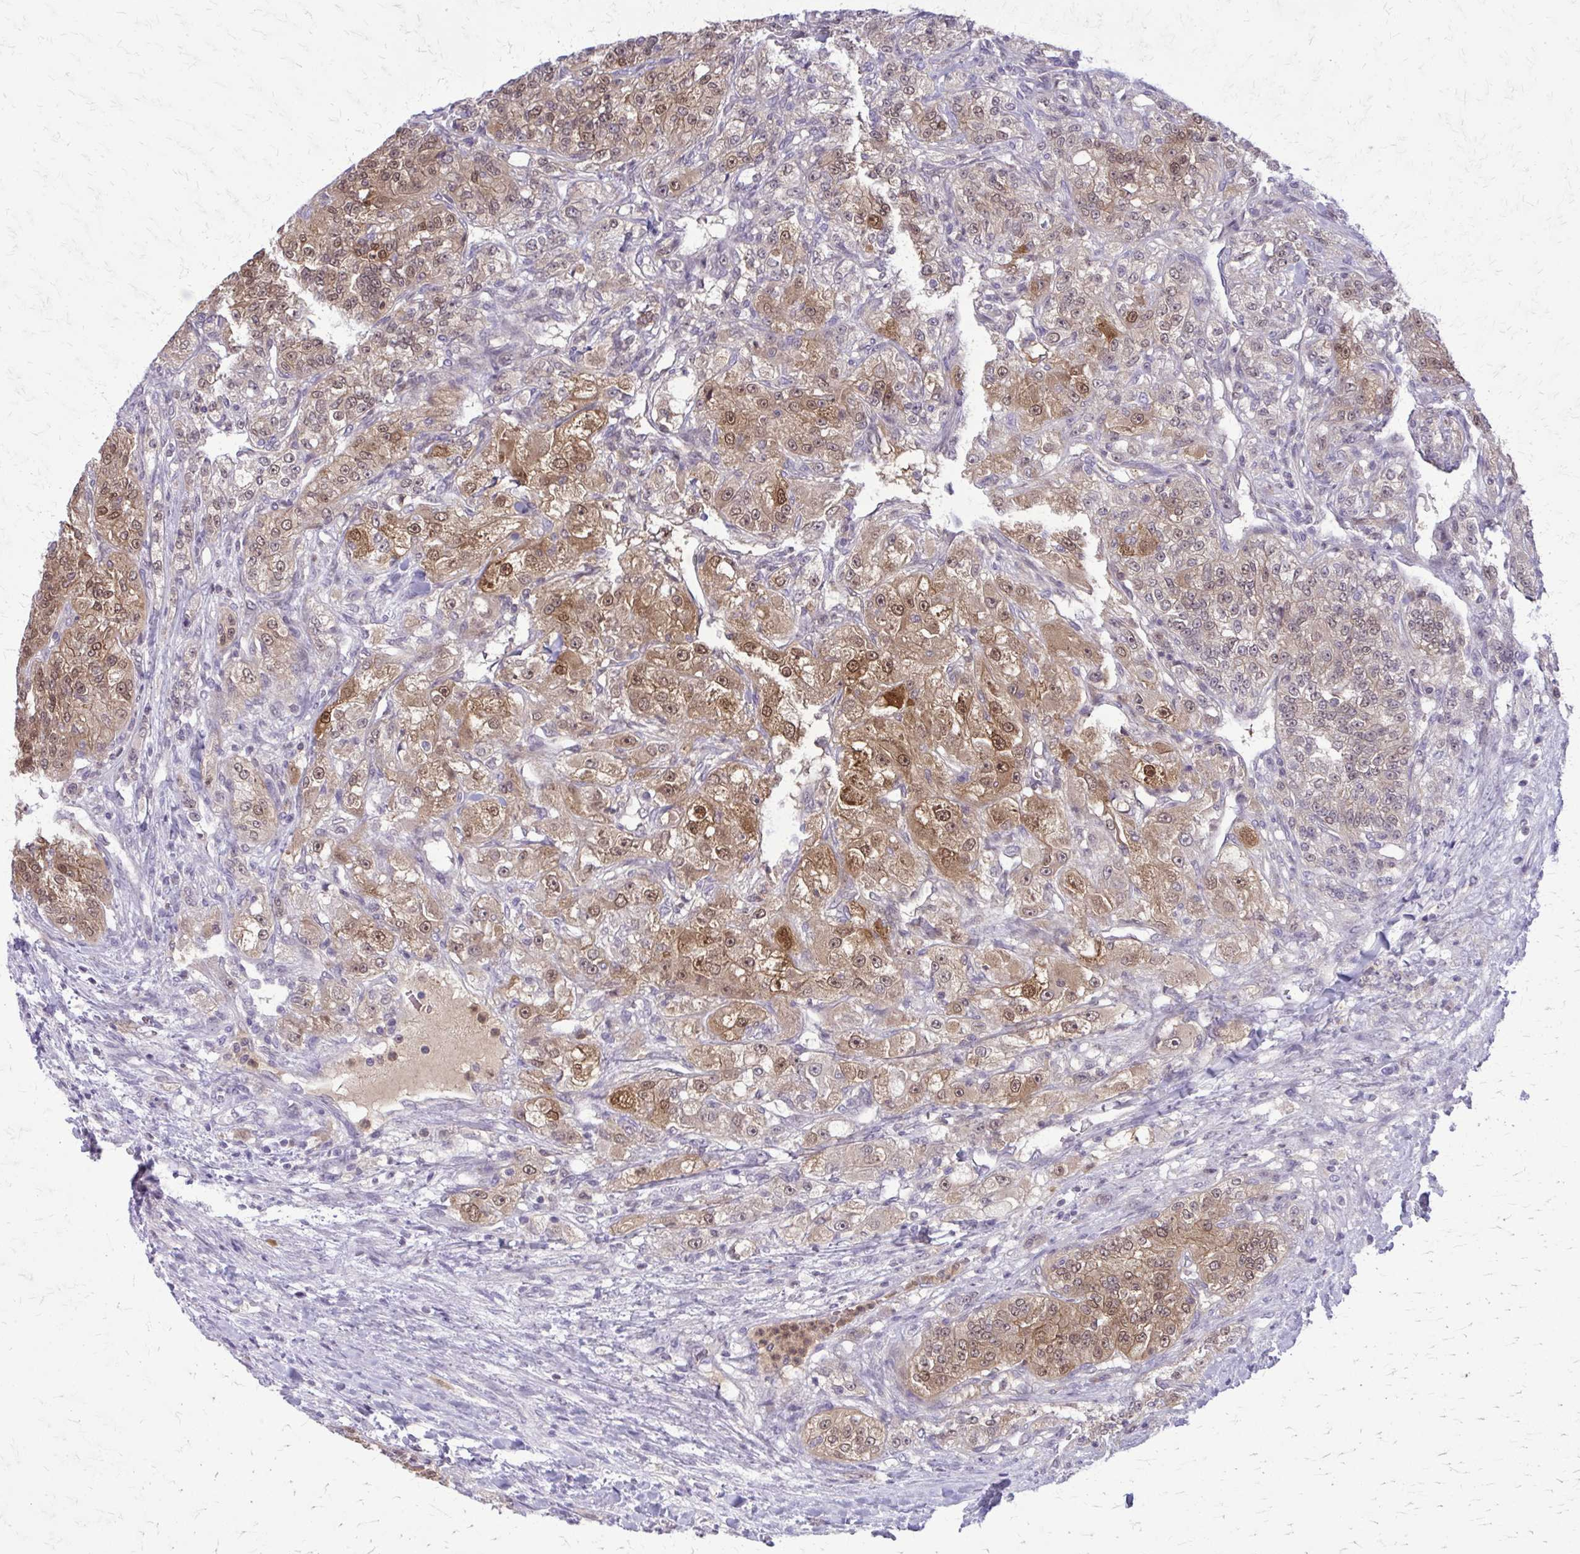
{"staining": {"intensity": "moderate", "quantity": ">75%", "location": "cytoplasmic/membranous,nuclear"}, "tissue": "renal cancer", "cell_type": "Tumor cells", "image_type": "cancer", "snomed": [{"axis": "morphology", "description": "Adenocarcinoma, NOS"}, {"axis": "topography", "description": "Kidney"}], "caption": "A histopathology image showing moderate cytoplasmic/membranous and nuclear staining in approximately >75% of tumor cells in renal cancer (adenocarcinoma), as visualized by brown immunohistochemical staining.", "gene": "GLRX", "patient": {"sex": "female", "age": 63}}